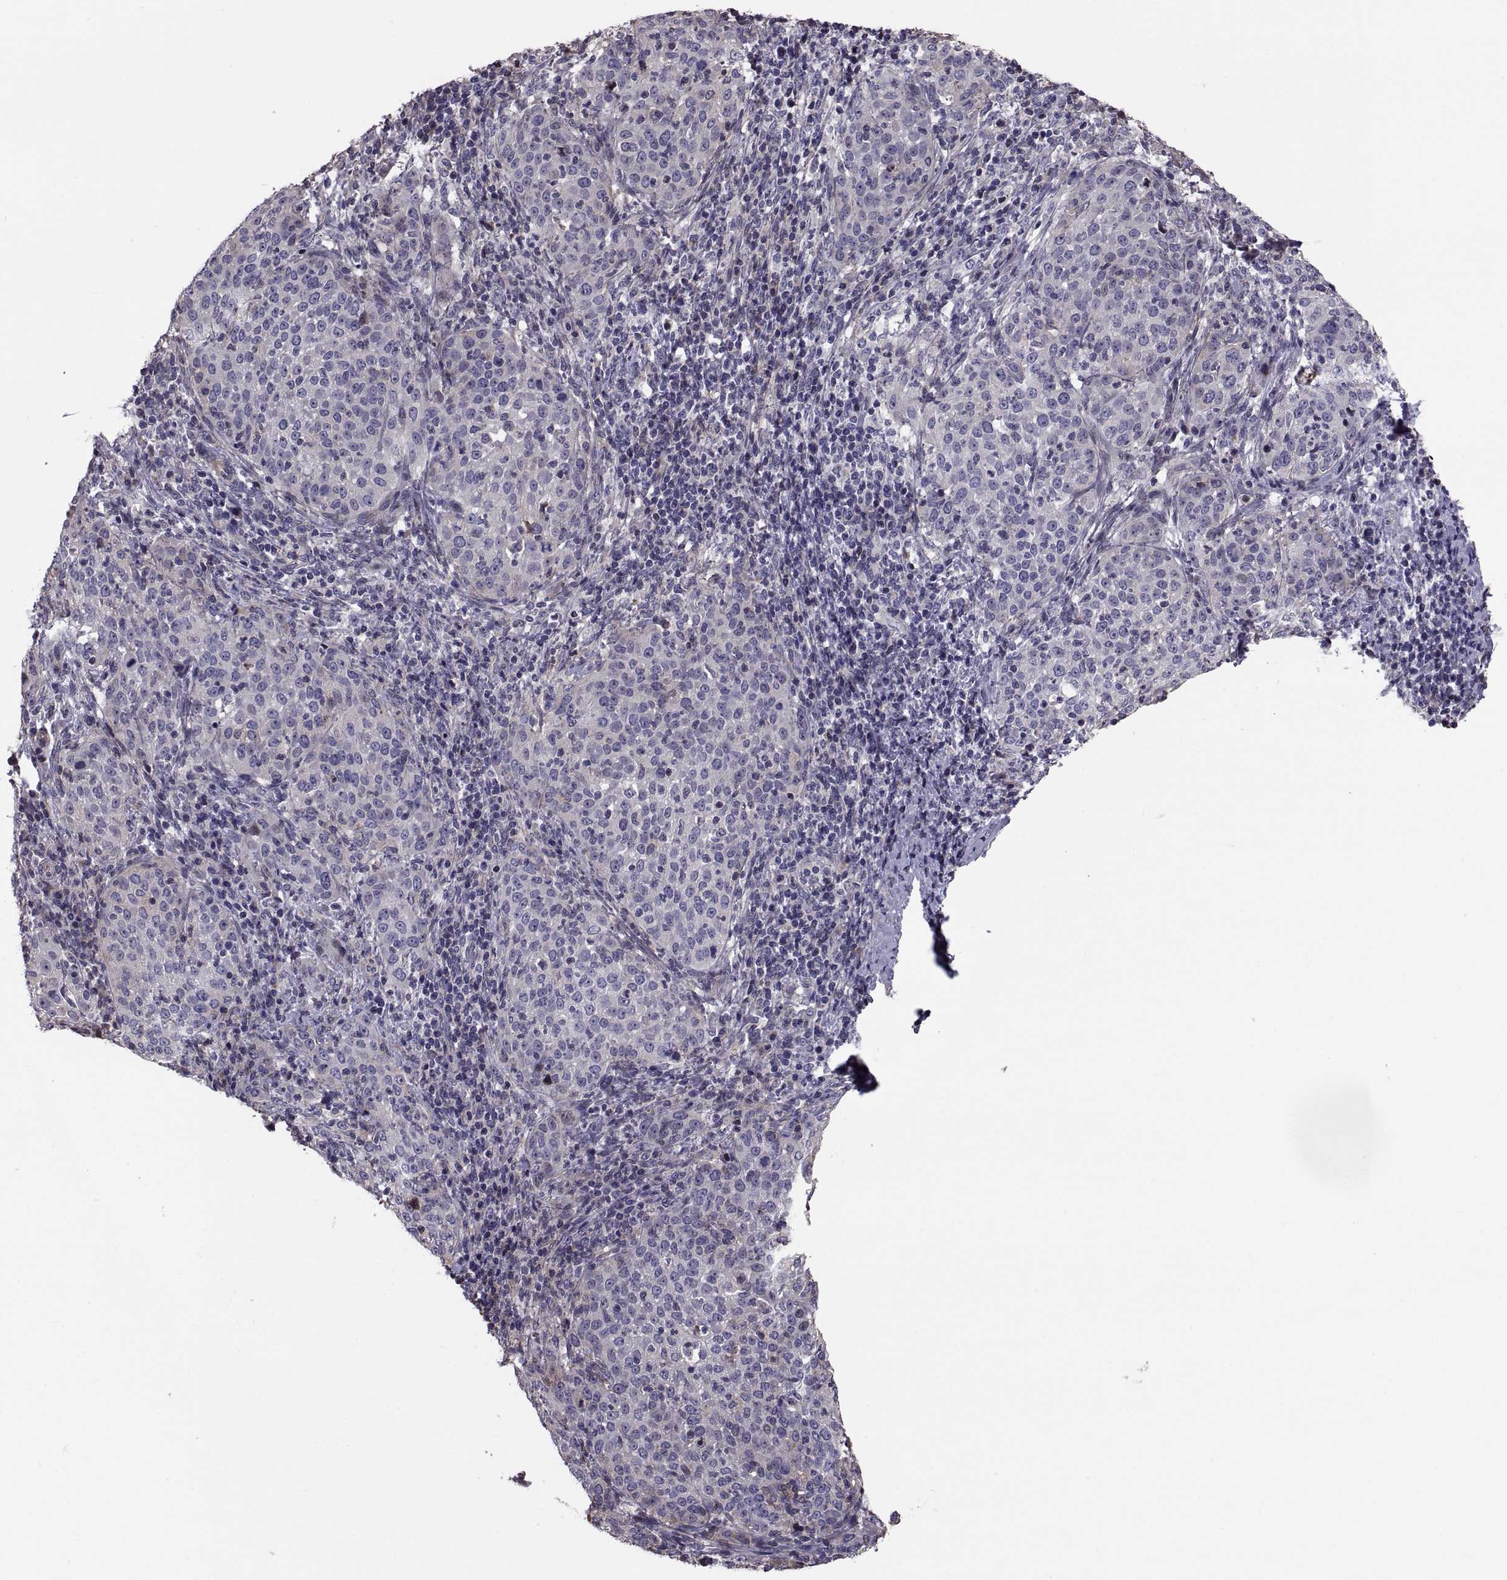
{"staining": {"intensity": "negative", "quantity": "none", "location": "none"}, "tissue": "cervical cancer", "cell_type": "Tumor cells", "image_type": "cancer", "snomed": [{"axis": "morphology", "description": "Squamous cell carcinoma, NOS"}, {"axis": "topography", "description": "Cervix"}], "caption": "High power microscopy histopathology image of an immunohistochemistry (IHC) micrograph of cervical squamous cell carcinoma, revealing no significant staining in tumor cells.", "gene": "ANO1", "patient": {"sex": "female", "age": 51}}